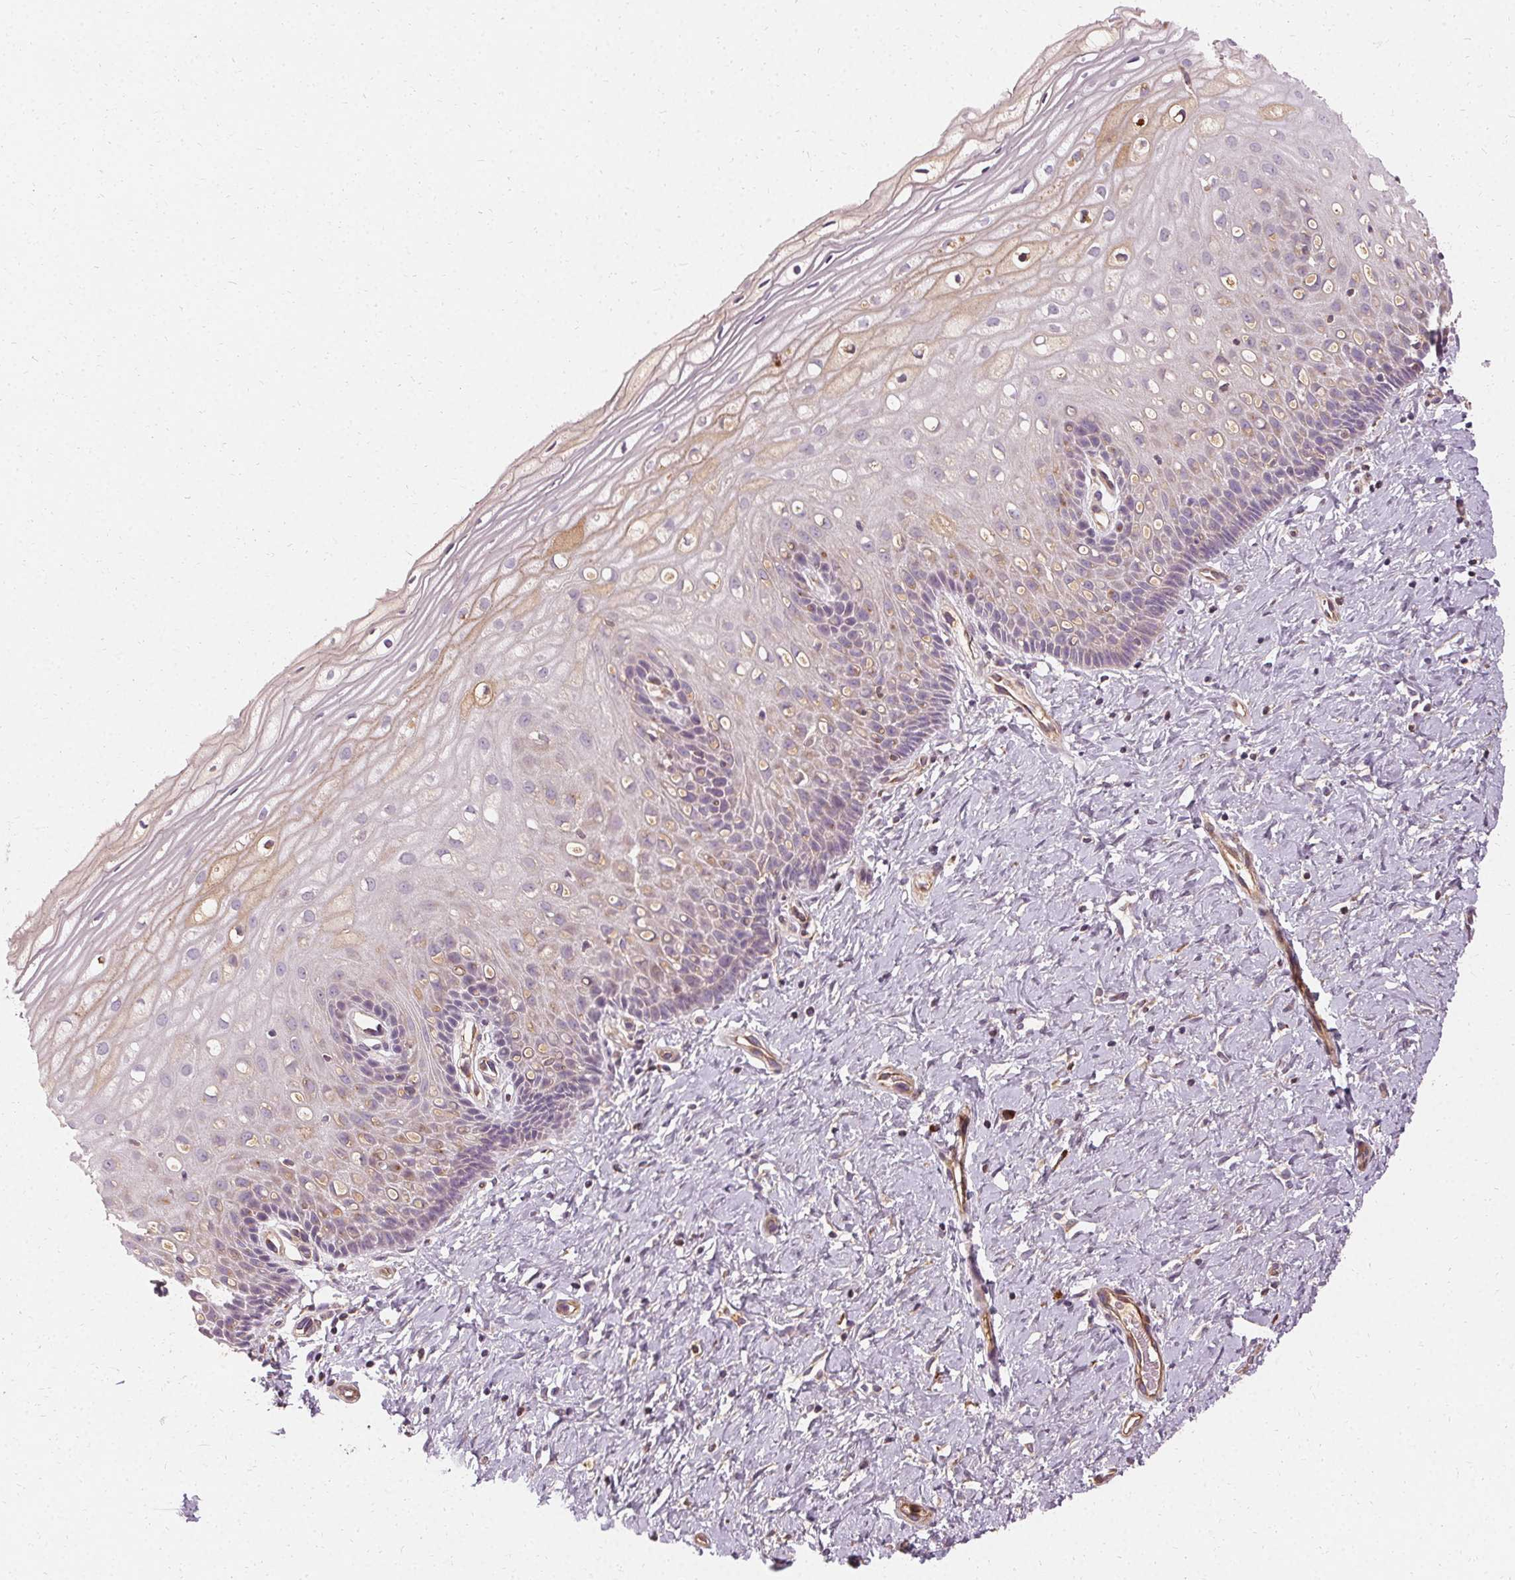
{"staining": {"intensity": "negative", "quantity": "none", "location": "none"}, "tissue": "cervix", "cell_type": "Glandular cells", "image_type": "normal", "snomed": [{"axis": "morphology", "description": "Normal tissue, NOS"}, {"axis": "topography", "description": "Cervix"}], "caption": "Protein analysis of unremarkable cervix displays no significant expression in glandular cells.", "gene": "APLP1", "patient": {"sex": "female", "age": 37}}